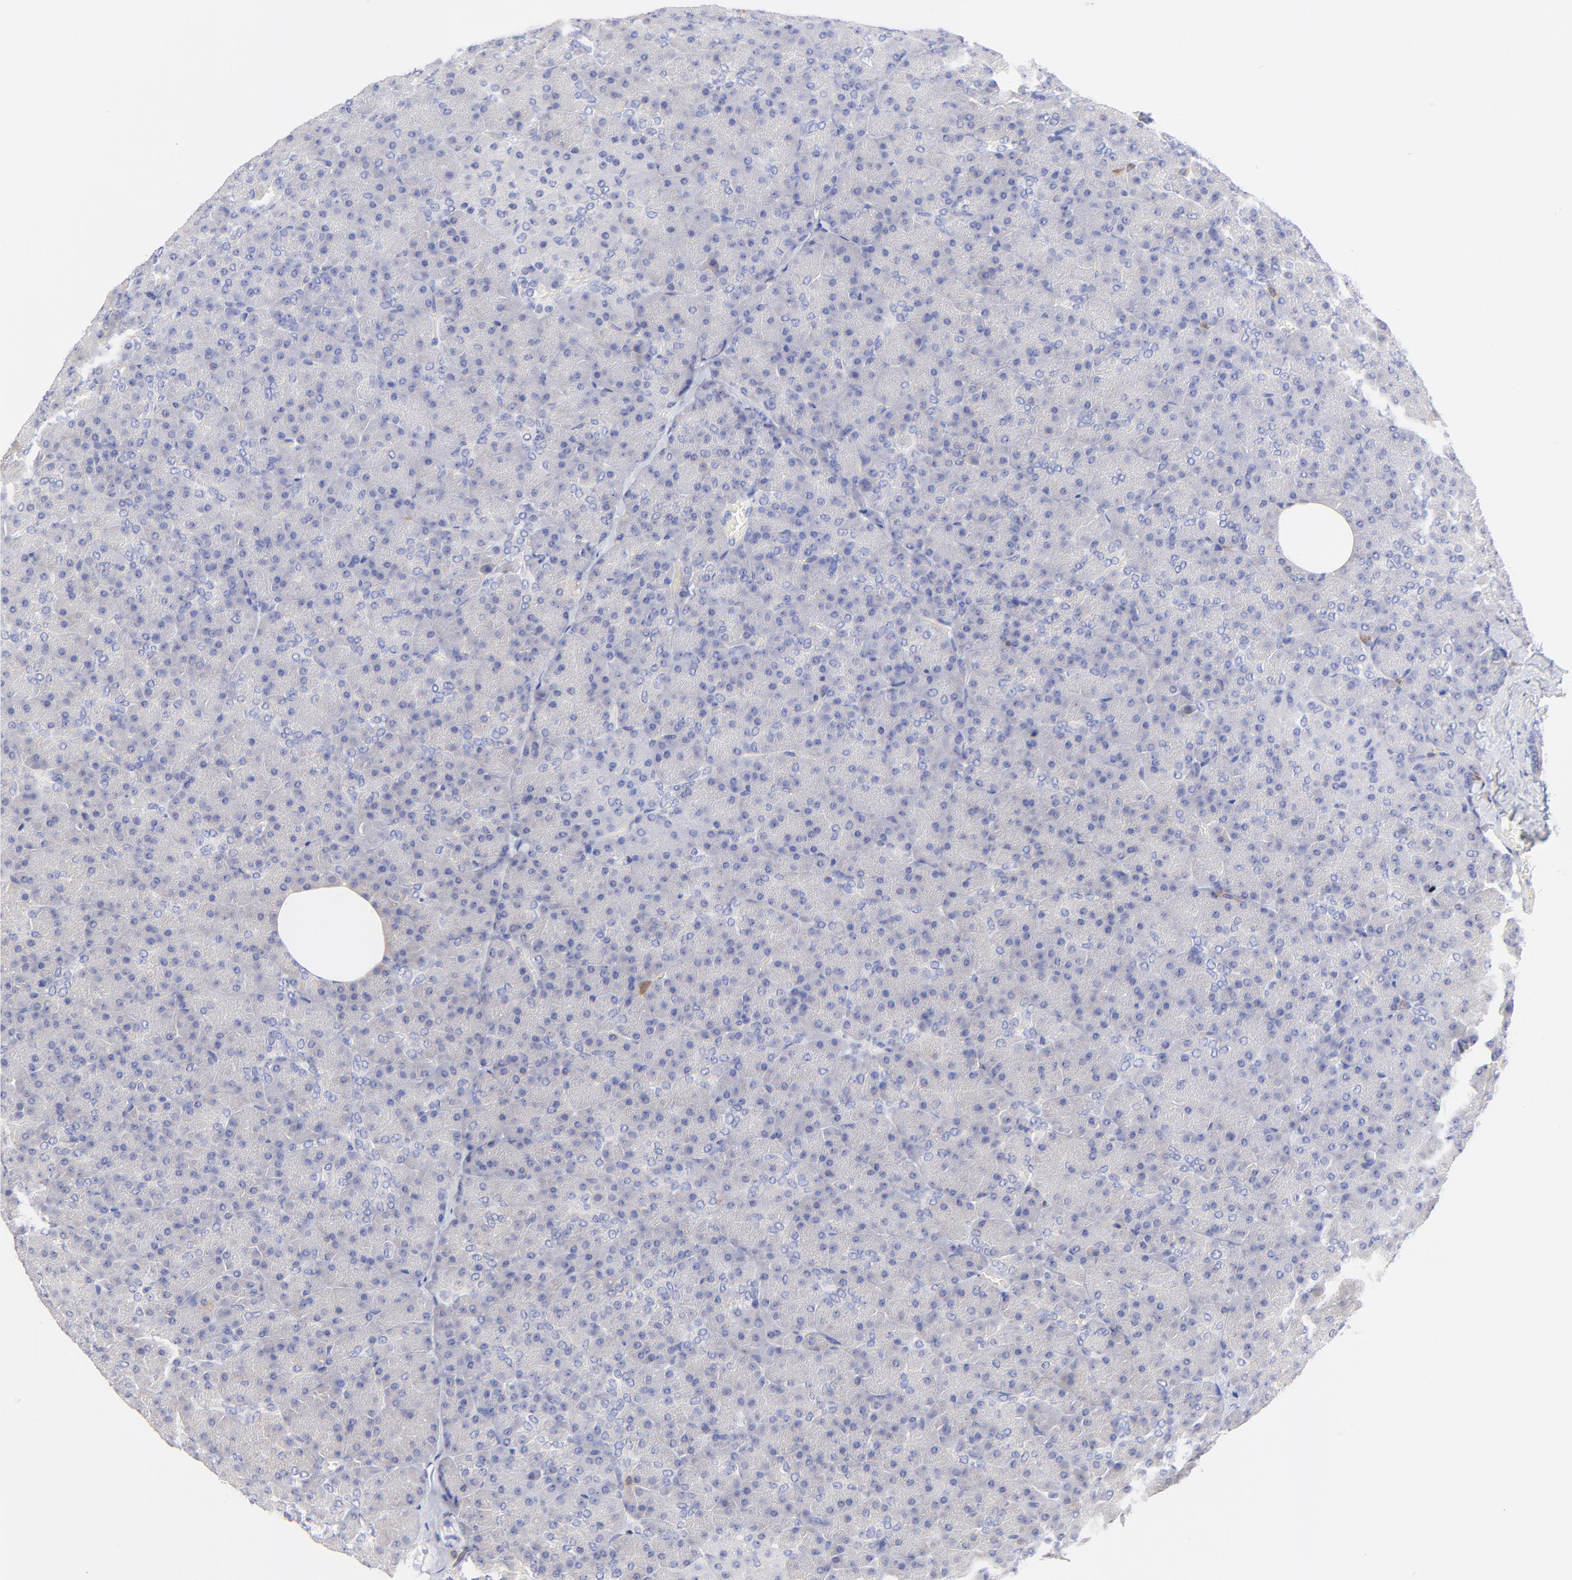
{"staining": {"intensity": "negative", "quantity": "none", "location": "none"}, "tissue": "pancreas", "cell_type": "Exocrine glandular cells", "image_type": "normal", "snomed": [{"axis": "morphology", "description": "Normal tissue, NOS"}, {"axis": "topography", "description": "Pancreas"}], "caption": "This is an immunohistochemistry photomicrograph of unremarkable human pancreas. There is no staining in exocrine glandular cells.", "gene": "EBP", "patient": {"sex": "female", "age": 35}}